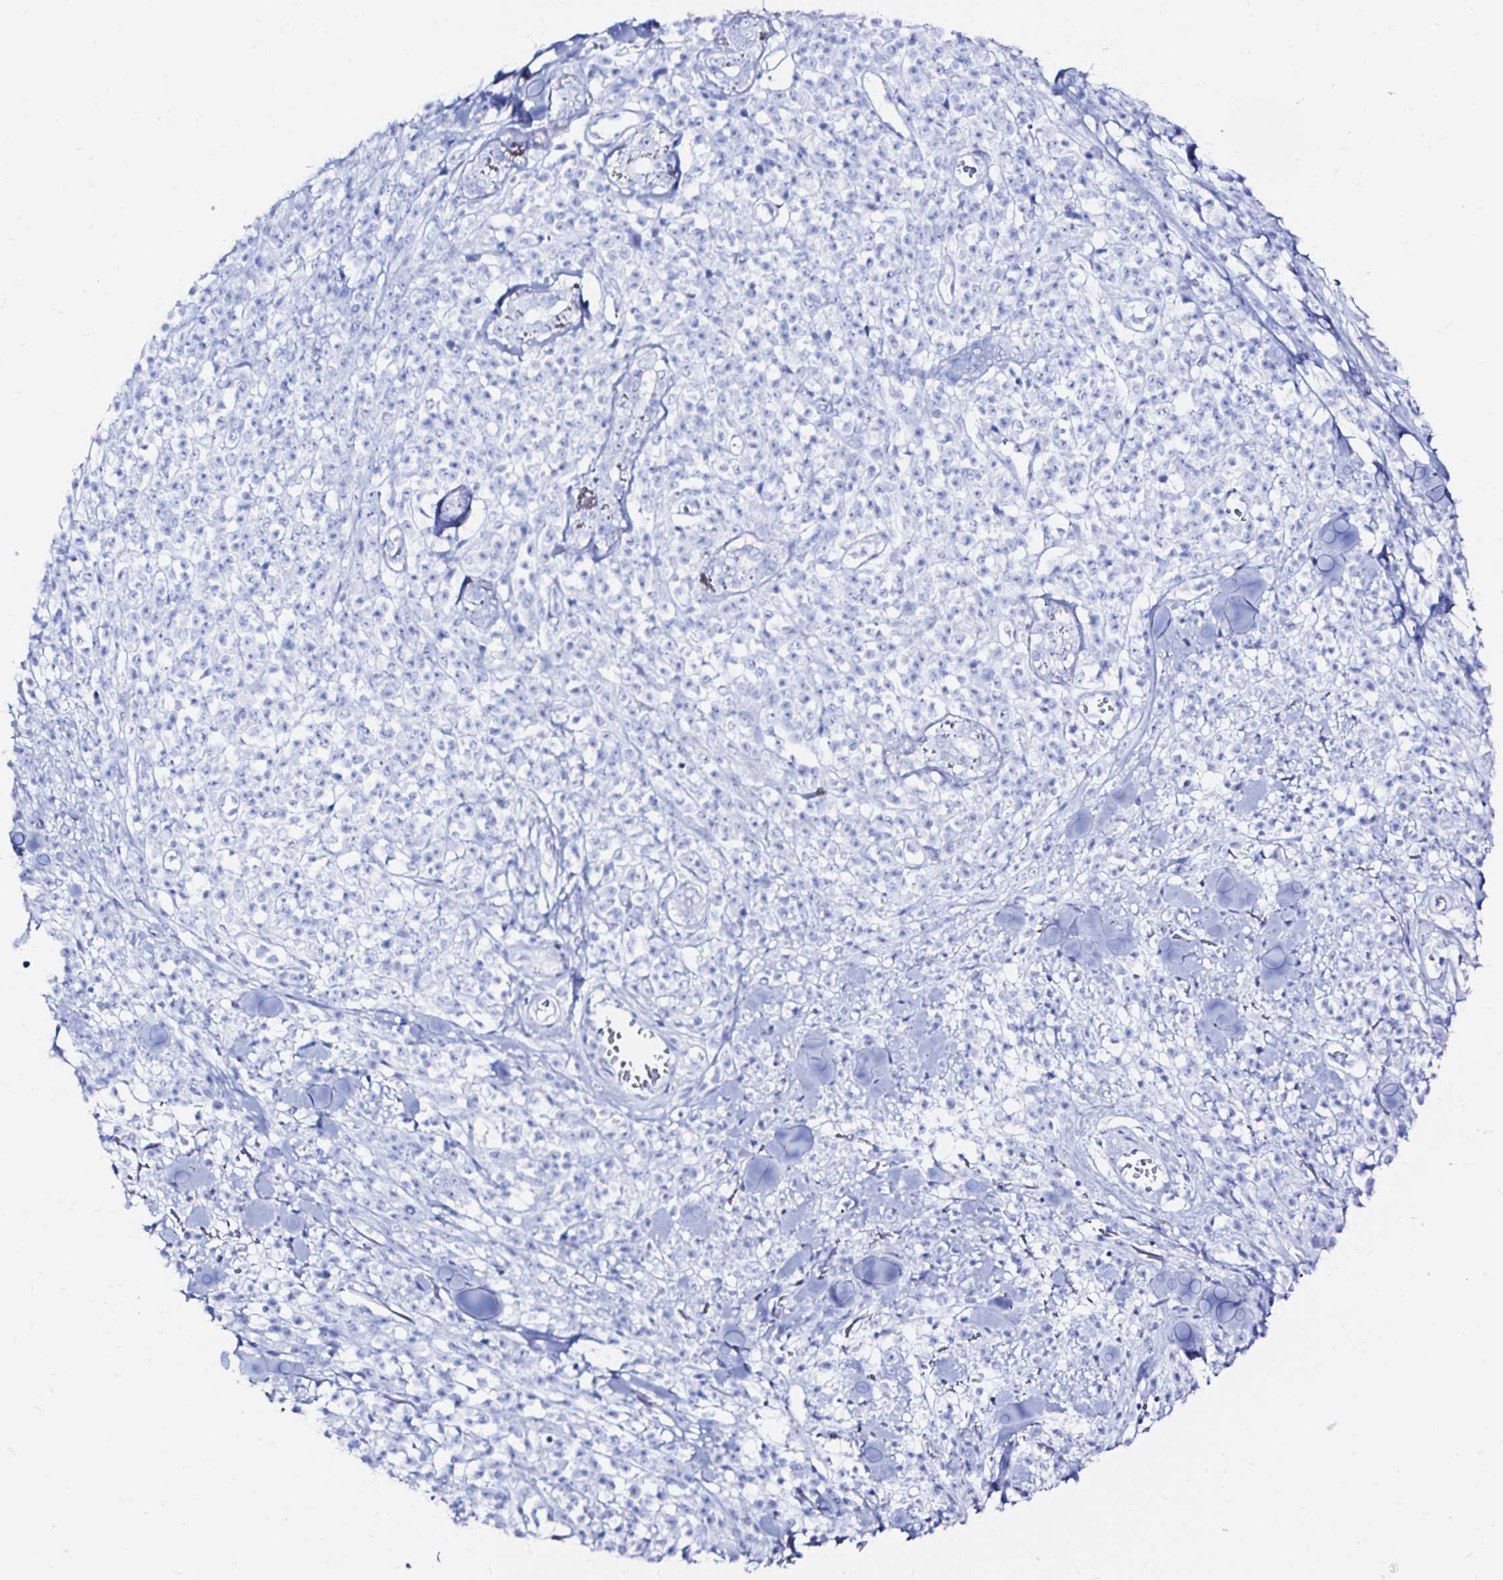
{"staining": {"intensity": "negative", "quantity": "none", "location": "none"}, "tissue": "melanoma", "cell_type": "Tumor cells", "image_type": "cancer", "snomed": [{"axis": "morphology", "description": "Malignant melanoma, NOS"}, {"axis": "topography", "description": "Skin"}, {"axis": "topography", "description": "Skin of trunk"}], "caption": "This is an IHC histopathology image of malignant melanoma. There is no staining in tumor cells.", "gene": "ZNF432", "patient": {"sex": "male", "age": 74}}